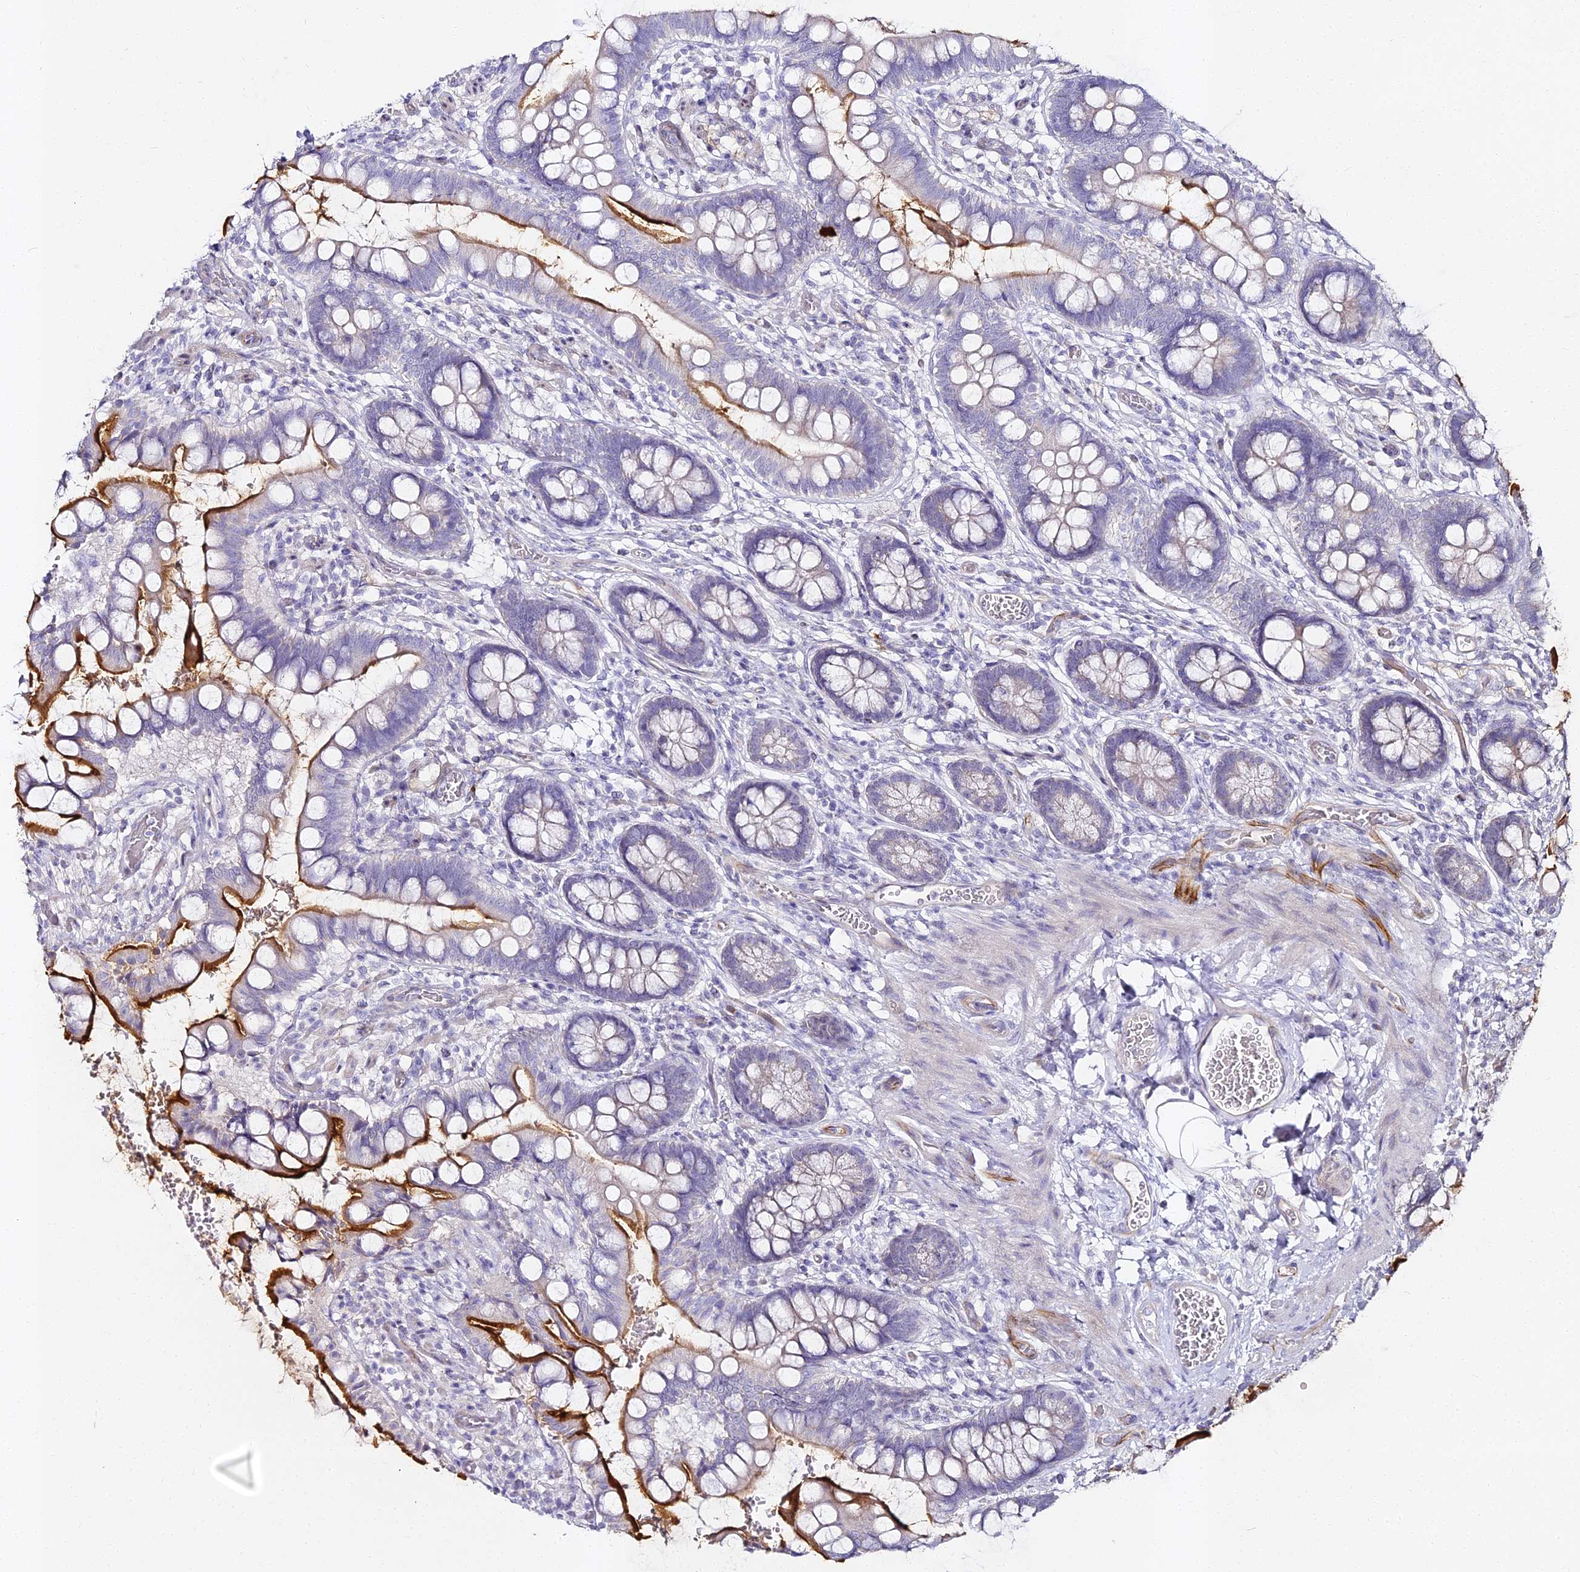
{"staining": {"intensity": "strong", "quantity": "25%-75%", "location": "cytoplasmic/membranous"}, "tissue": "small intestine", "cell_type": "Glandular cells", "image_type": "normal", "snomed": [{"axis": "morphology", "description": "Normal tissue, NOS"}, {"axis": "topography", "description": "Small intestine"}], "caption": "This photomicrograph shows immunohistochemistry staining of normal human small intestine, with high strong cytoplasmic/membranous expression in about 25%-75% of glandular cells.", "gene": "ALPG", "patient": {"sex": "male", "age": 52}}